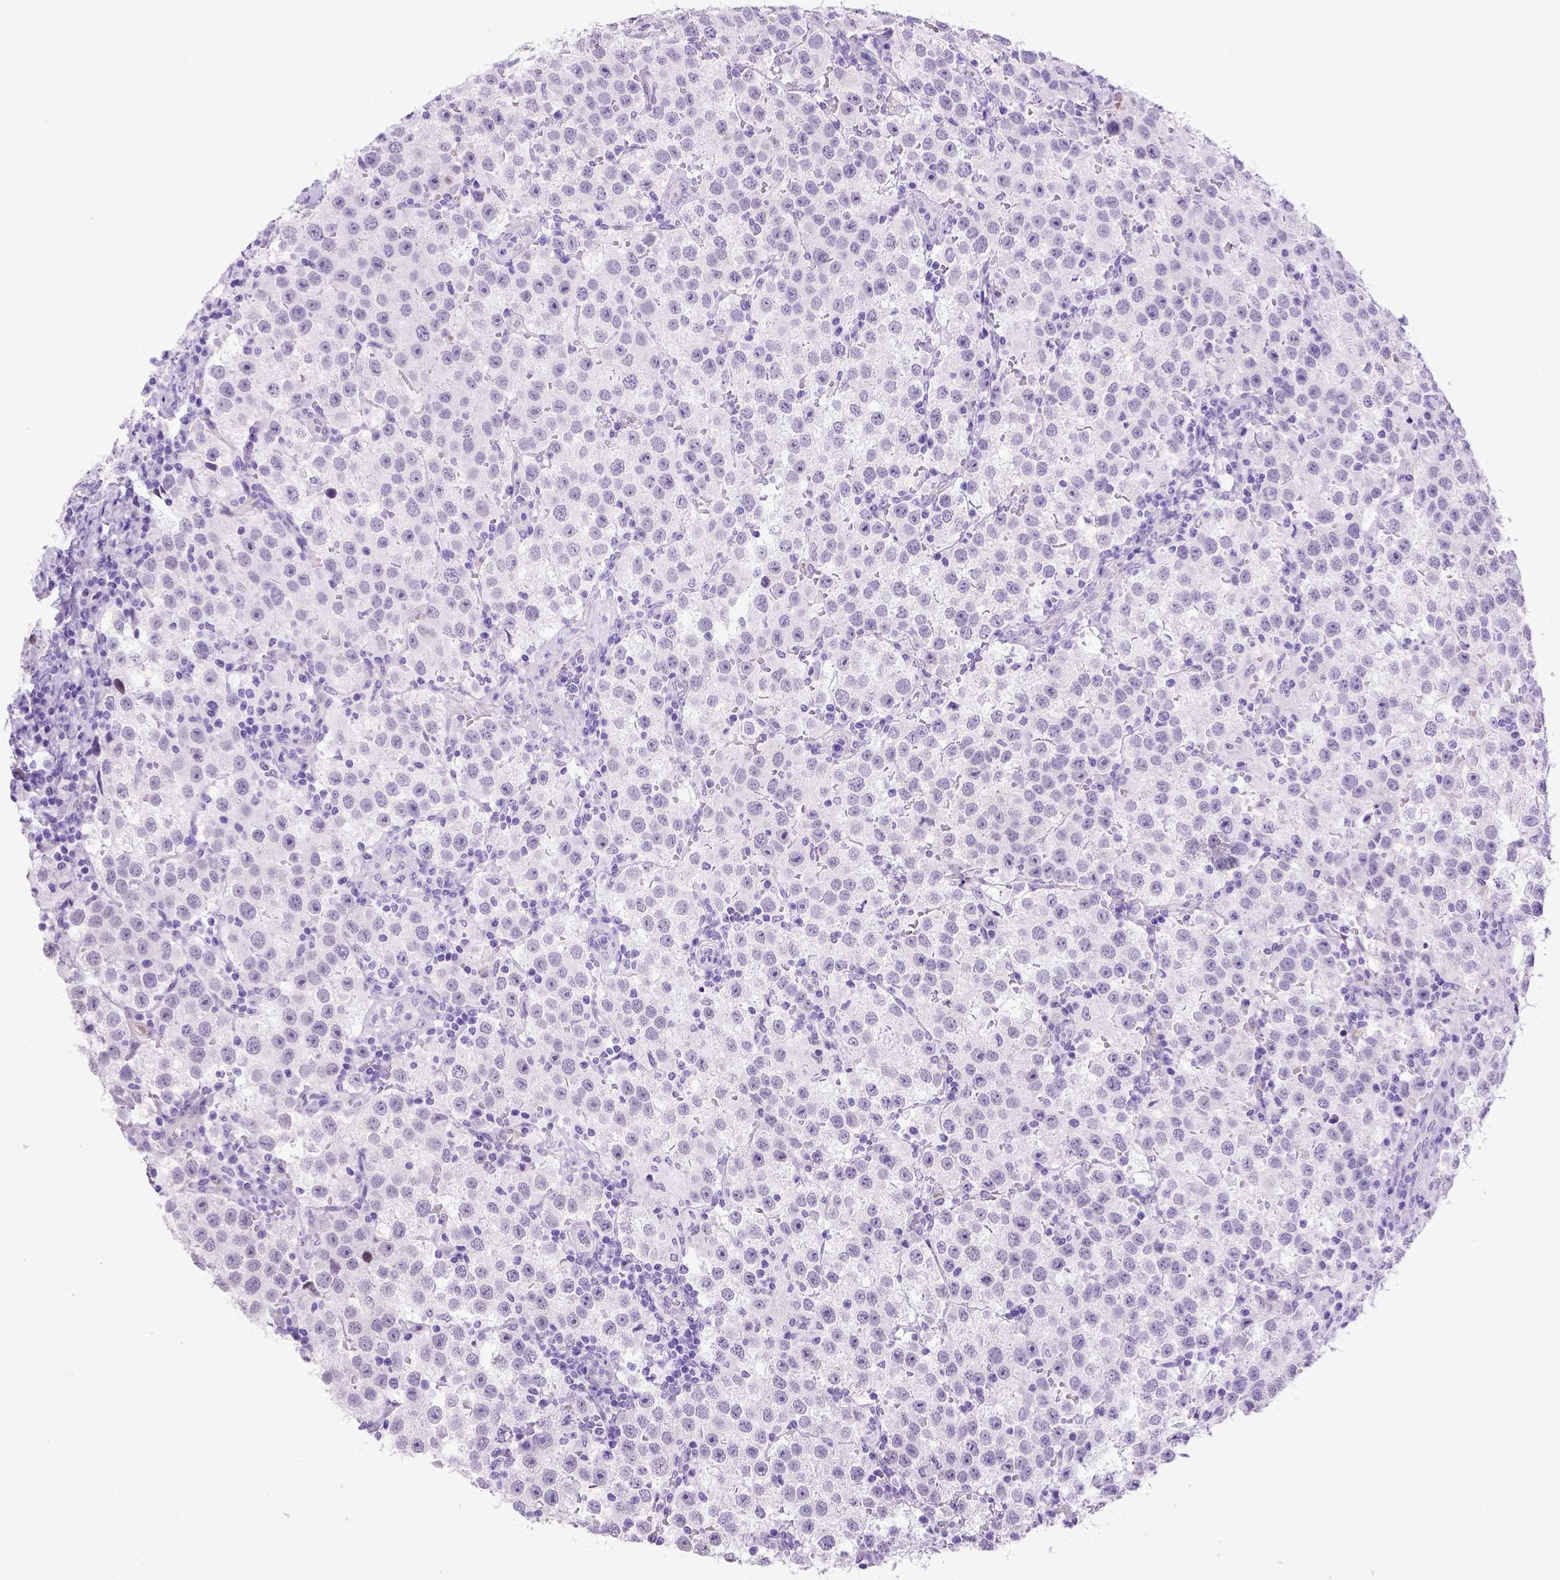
{"staining": {"intensity": "negative", "quantity": "none", "location": "none"}, "tissue": "testis cancer", "cell_type": "Tumor cells", "image_type": "cancer", "snomed": [{"axis": "morphology", "description": "Seminoma, NOS"}, {"axis": "topography", "description": "Testis"}], "caption": "Tumor cells show no significant protein staining in seminoma (testis).", "gene": "ADAM12", "patient": {"sex": "male", "age": 37}}